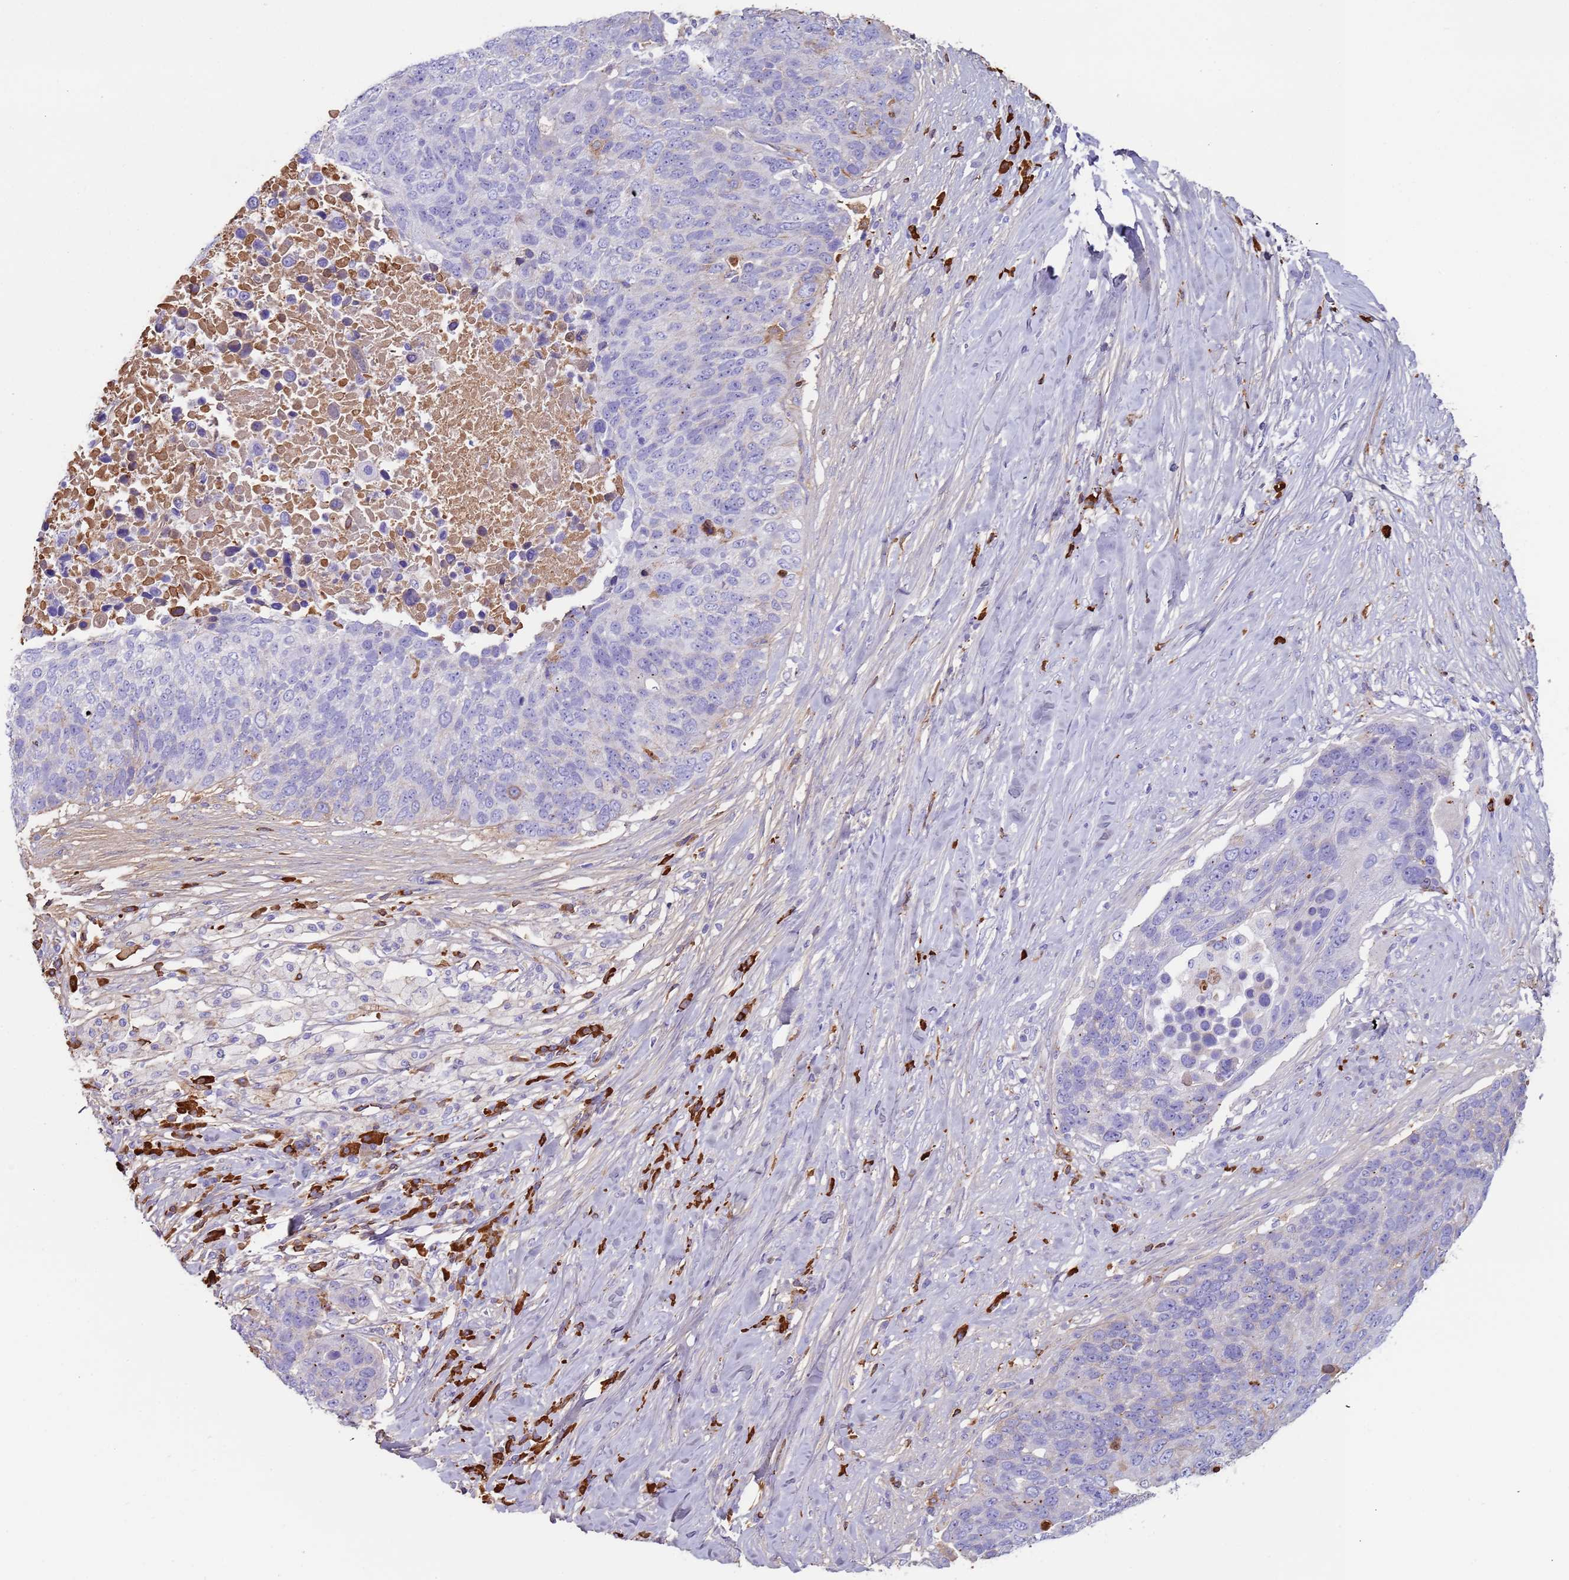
{"staining": {"intensity": "negative", "quantity": "none", "location": "none"}, "tissue": "lung cancer", "cell_type": "Tumor cells", "image_type": "cancer", "snomed": [{"axis": "morphology", "description": "Normal tissue, NOS"}, {"axis": "morphology", "description": "Squamous cell carcinoma, NOS"}, {"axis": "topography", "description": "Lymph node"}, {"axis": "topography", "description": "Lung"}], "caption": "Immunohistochemistry (IHC) of human squamous cell carcinoma (lung) demonstrates no expression in tumor cells.", "gene": "CYSLTR2", "patient": {"sex": "male", "age": 66}}